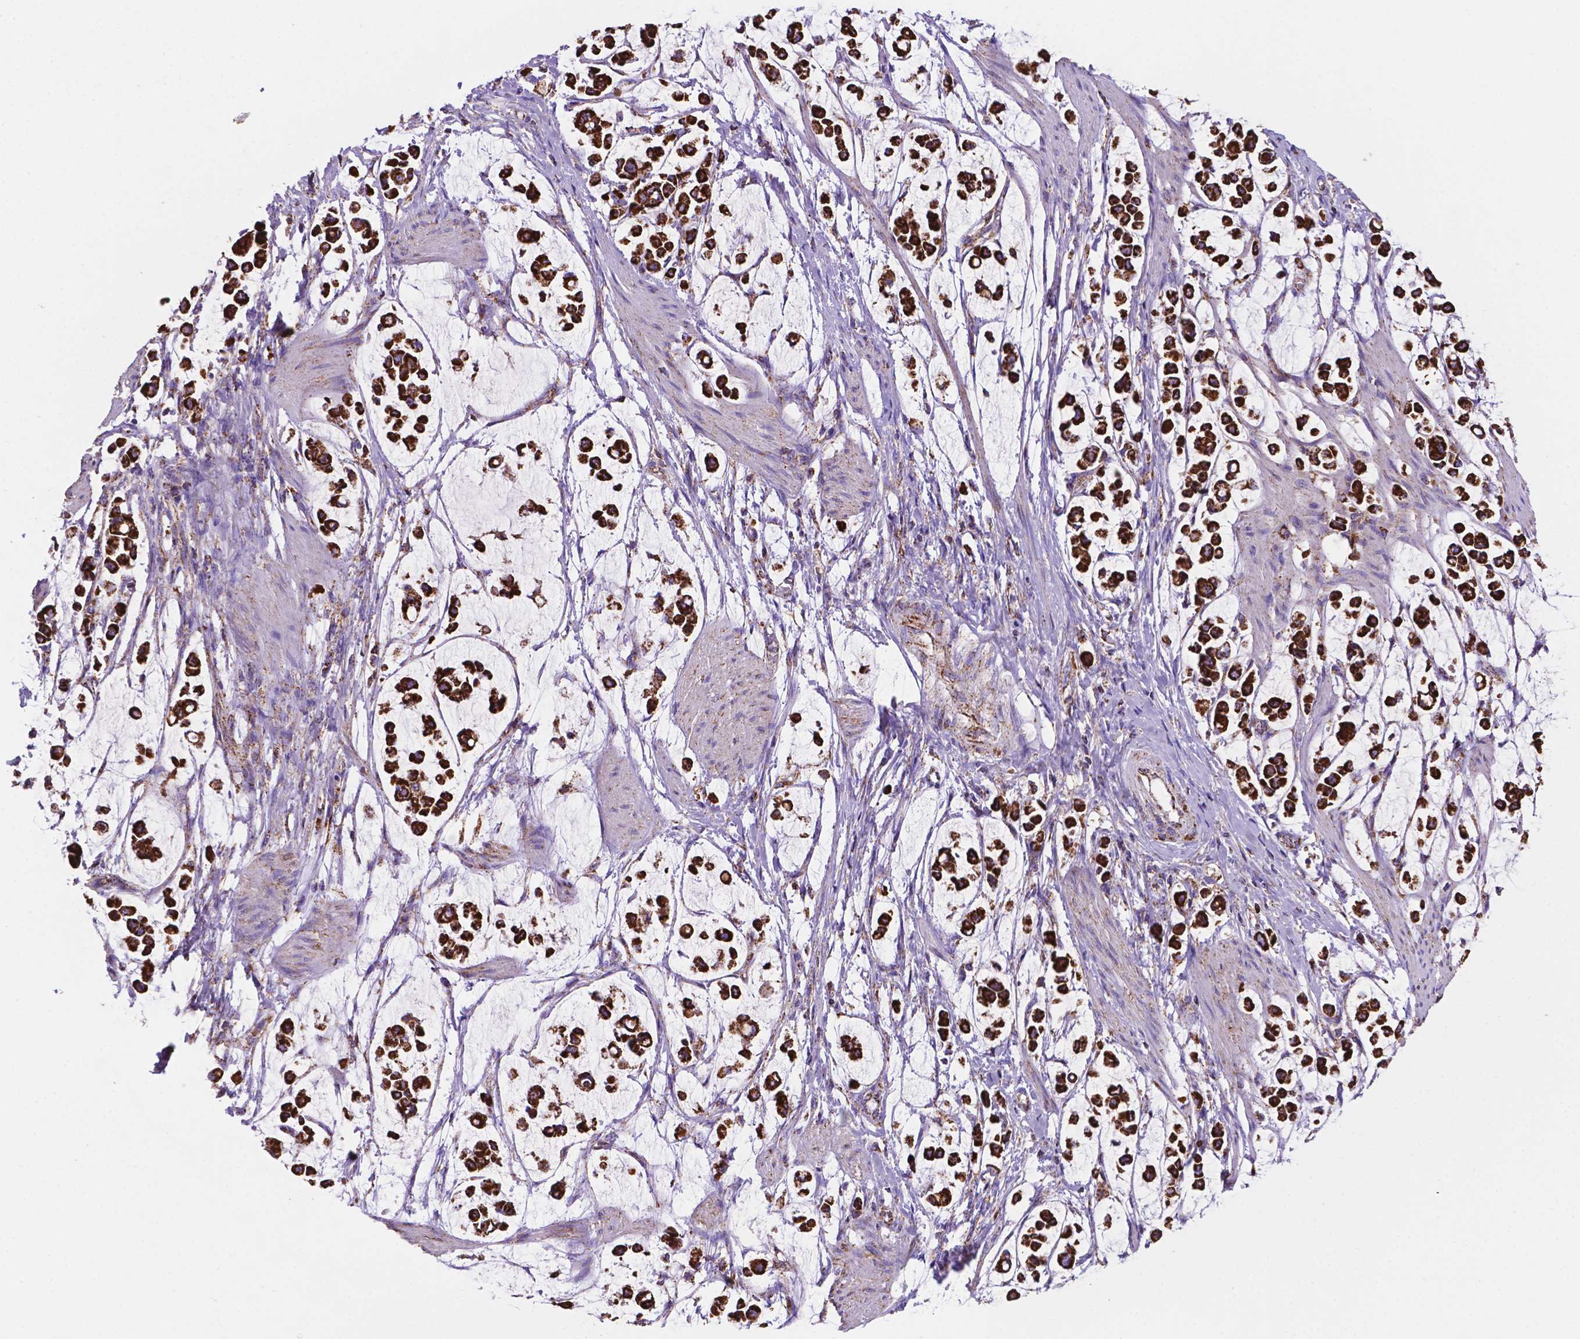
{"staining": {"intensity": "strong", "quantity": ">75%", "location": "cytoplasmic/membranous"}, "tissue": "stomach cancer", "cell_type": "Tumor cells", "image_type": "cancer", "snomed": [{"axis": "morphology", "description": "Adenocarcinoma, NOS"}, {"axis": "topography", "description": "Stomach"}], "caption": "Stomach adenocarcinoma stained with DAB (3,3'-diaminobenzidine) IHC exhibits high levels of strong cytoplasmic/membranous expression in approximately >75% of tumor cells. The staining was performed using DAB to visualize the protein expression in brown, while the nuclei were stained in blue with hematoxylin (Magnification: 20x).", "gene": "HSPD1", "patient": {"sex": "male", "age": 82}}